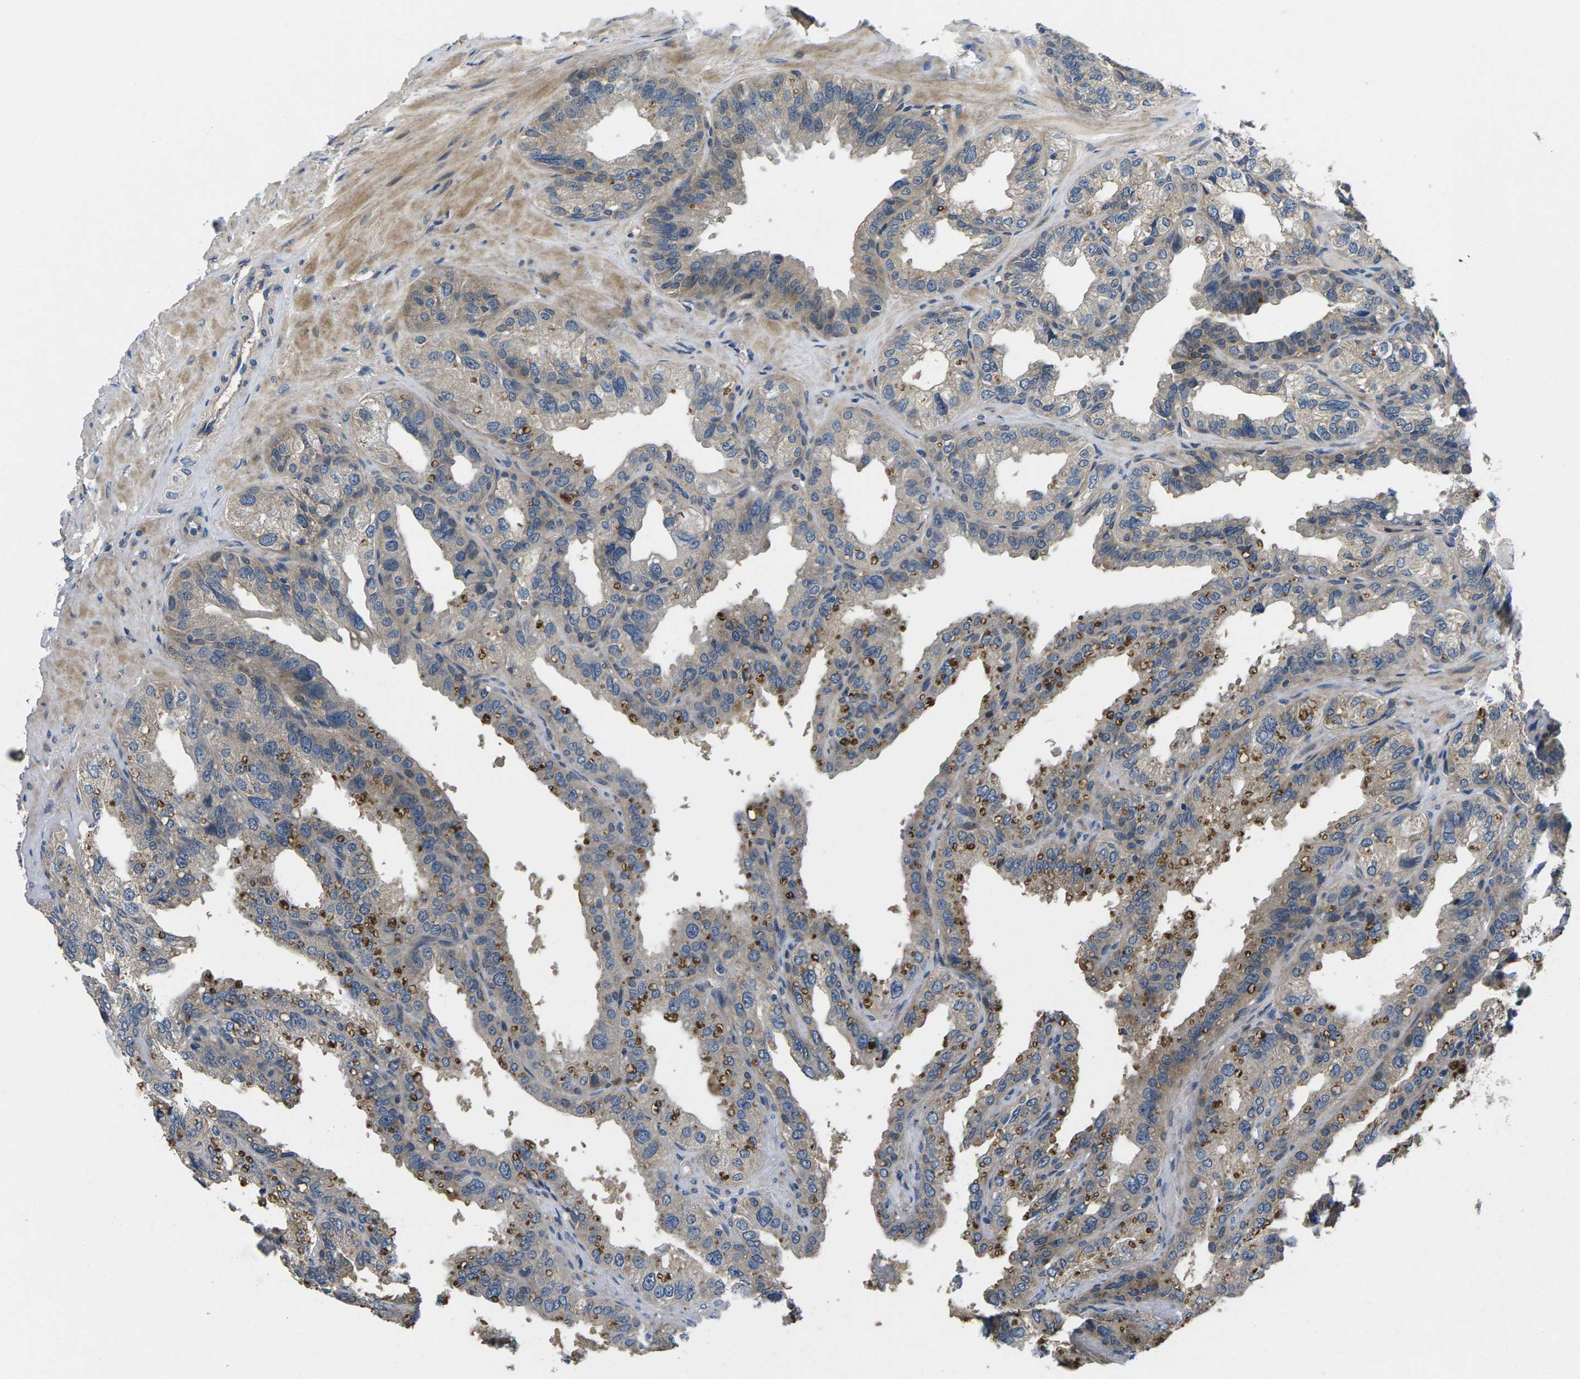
{"staining": {"intensity": "moderate", "quantity": "25%-75%", "location": "cytoplasmic/membranous"}, "tissue": "seminal vesicle", "cell_type": "Glandular cells", "image_type": "normal", "snomed": [{"axis": "morphology", "description": "Normal tissue, NOS"}, {"axis": "topography", "description": "Seminal veicle"}], "caption": "An image showing moderate cytoplasmic/membranous positivity in about 25%-75% of glandular cells in unremarkable seminal vesicle, as visualized by brown immunohistochemical staining.", "gene": "PLCE1", "patient": {"sex": "male", "age": 68}}